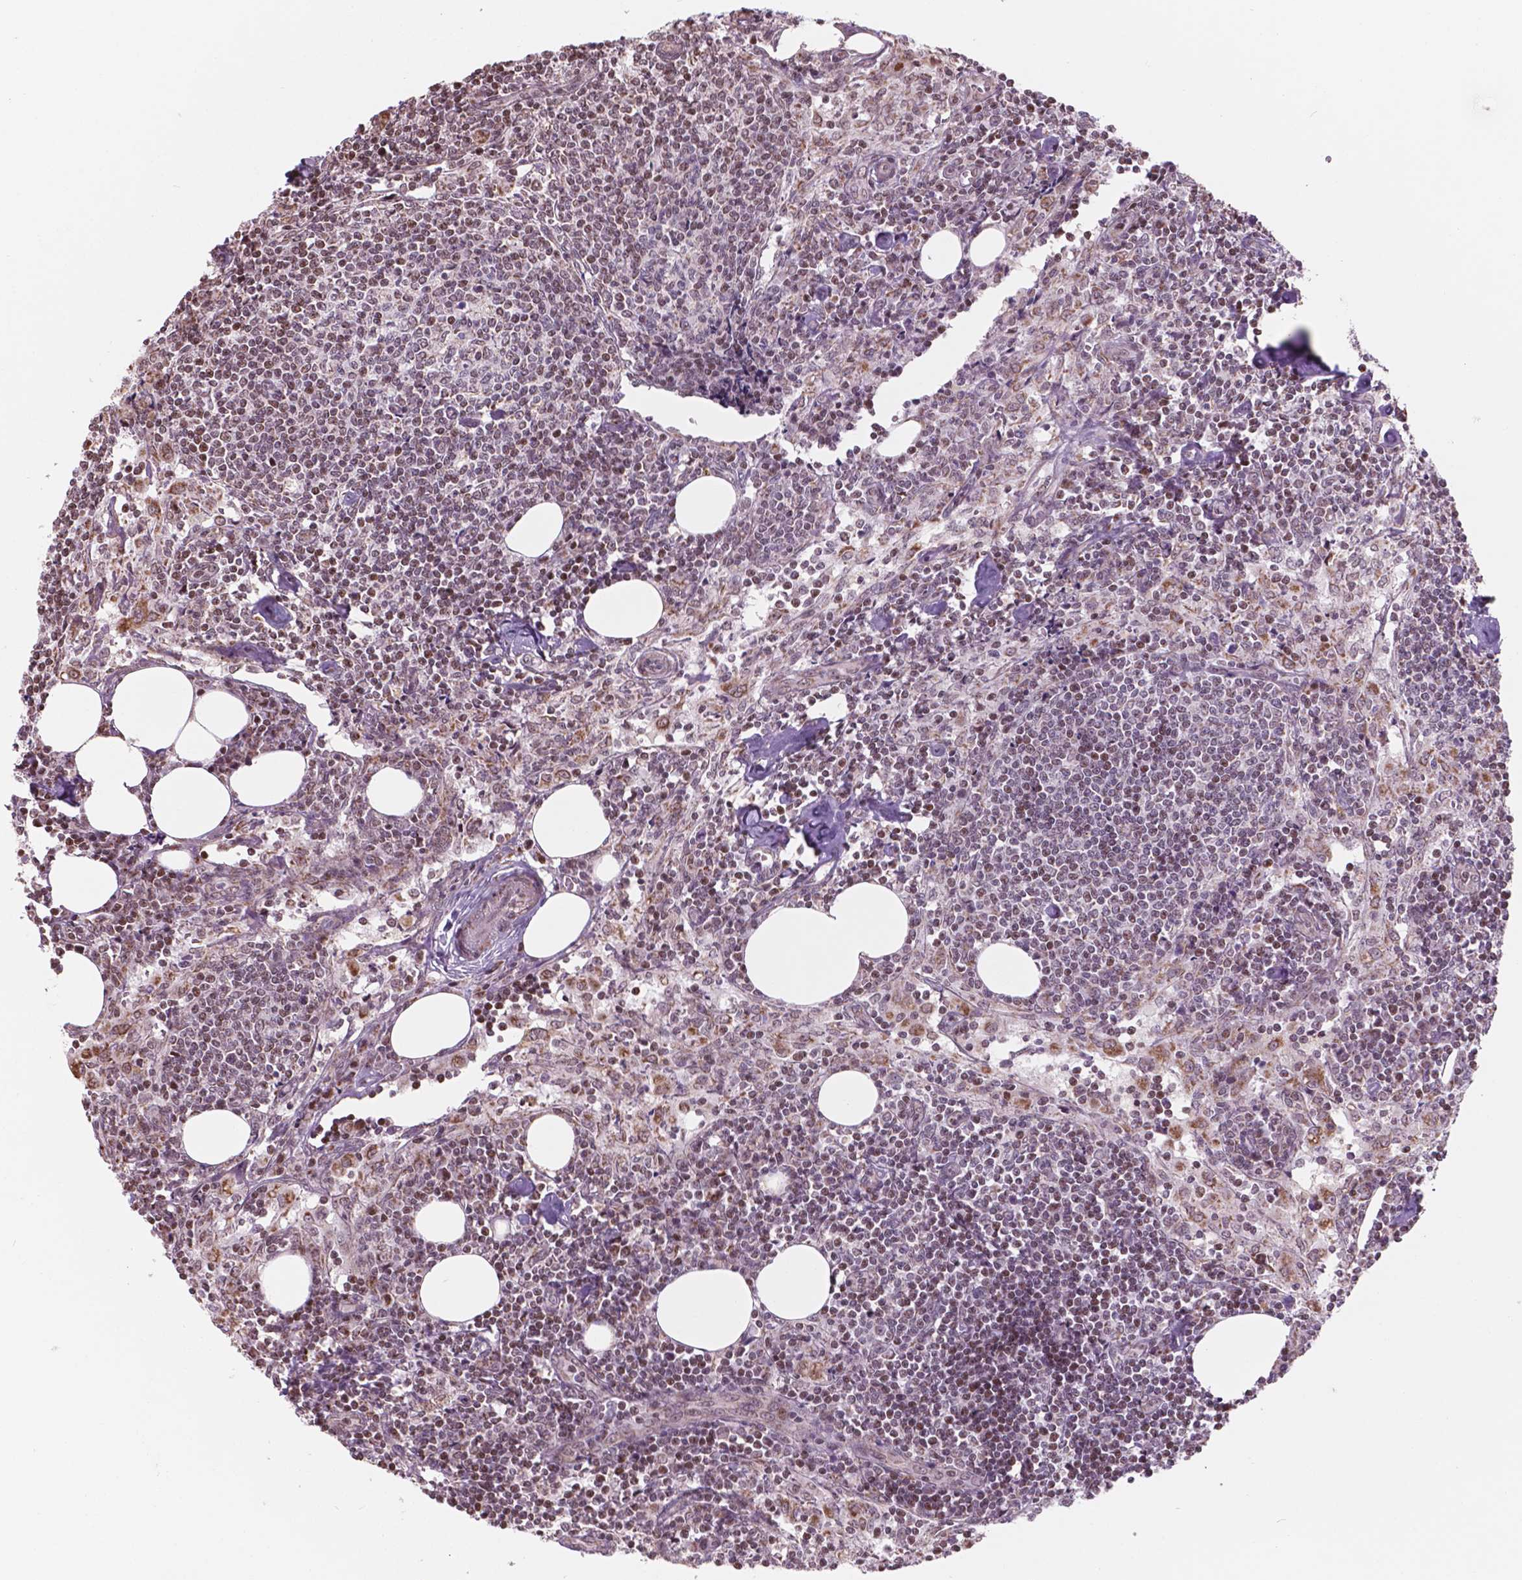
{"staining": {"intensity": "moderate", "quantity": ">75%", "location": "cytoplasmic/membranous"}, "tissue": "lymph node", "cell_type": "Germinal center cells", "image_type": "normal", "snomed": [{"axis": "morphology", "description": "Normal tissue, NOS"}, {"axis": "topography", "description": "Lymph node"}], "caption": "Immunohistochemistry (IHC) photomicrograph of benign lymph node stained for a protein (brown), which exhibits medium levels of moderate cytoplasmic/membranous staining in approximately >75% of germinal center cells.", "gene": "NDUFA10", "patient": {"sex": "male", "age": 55}}